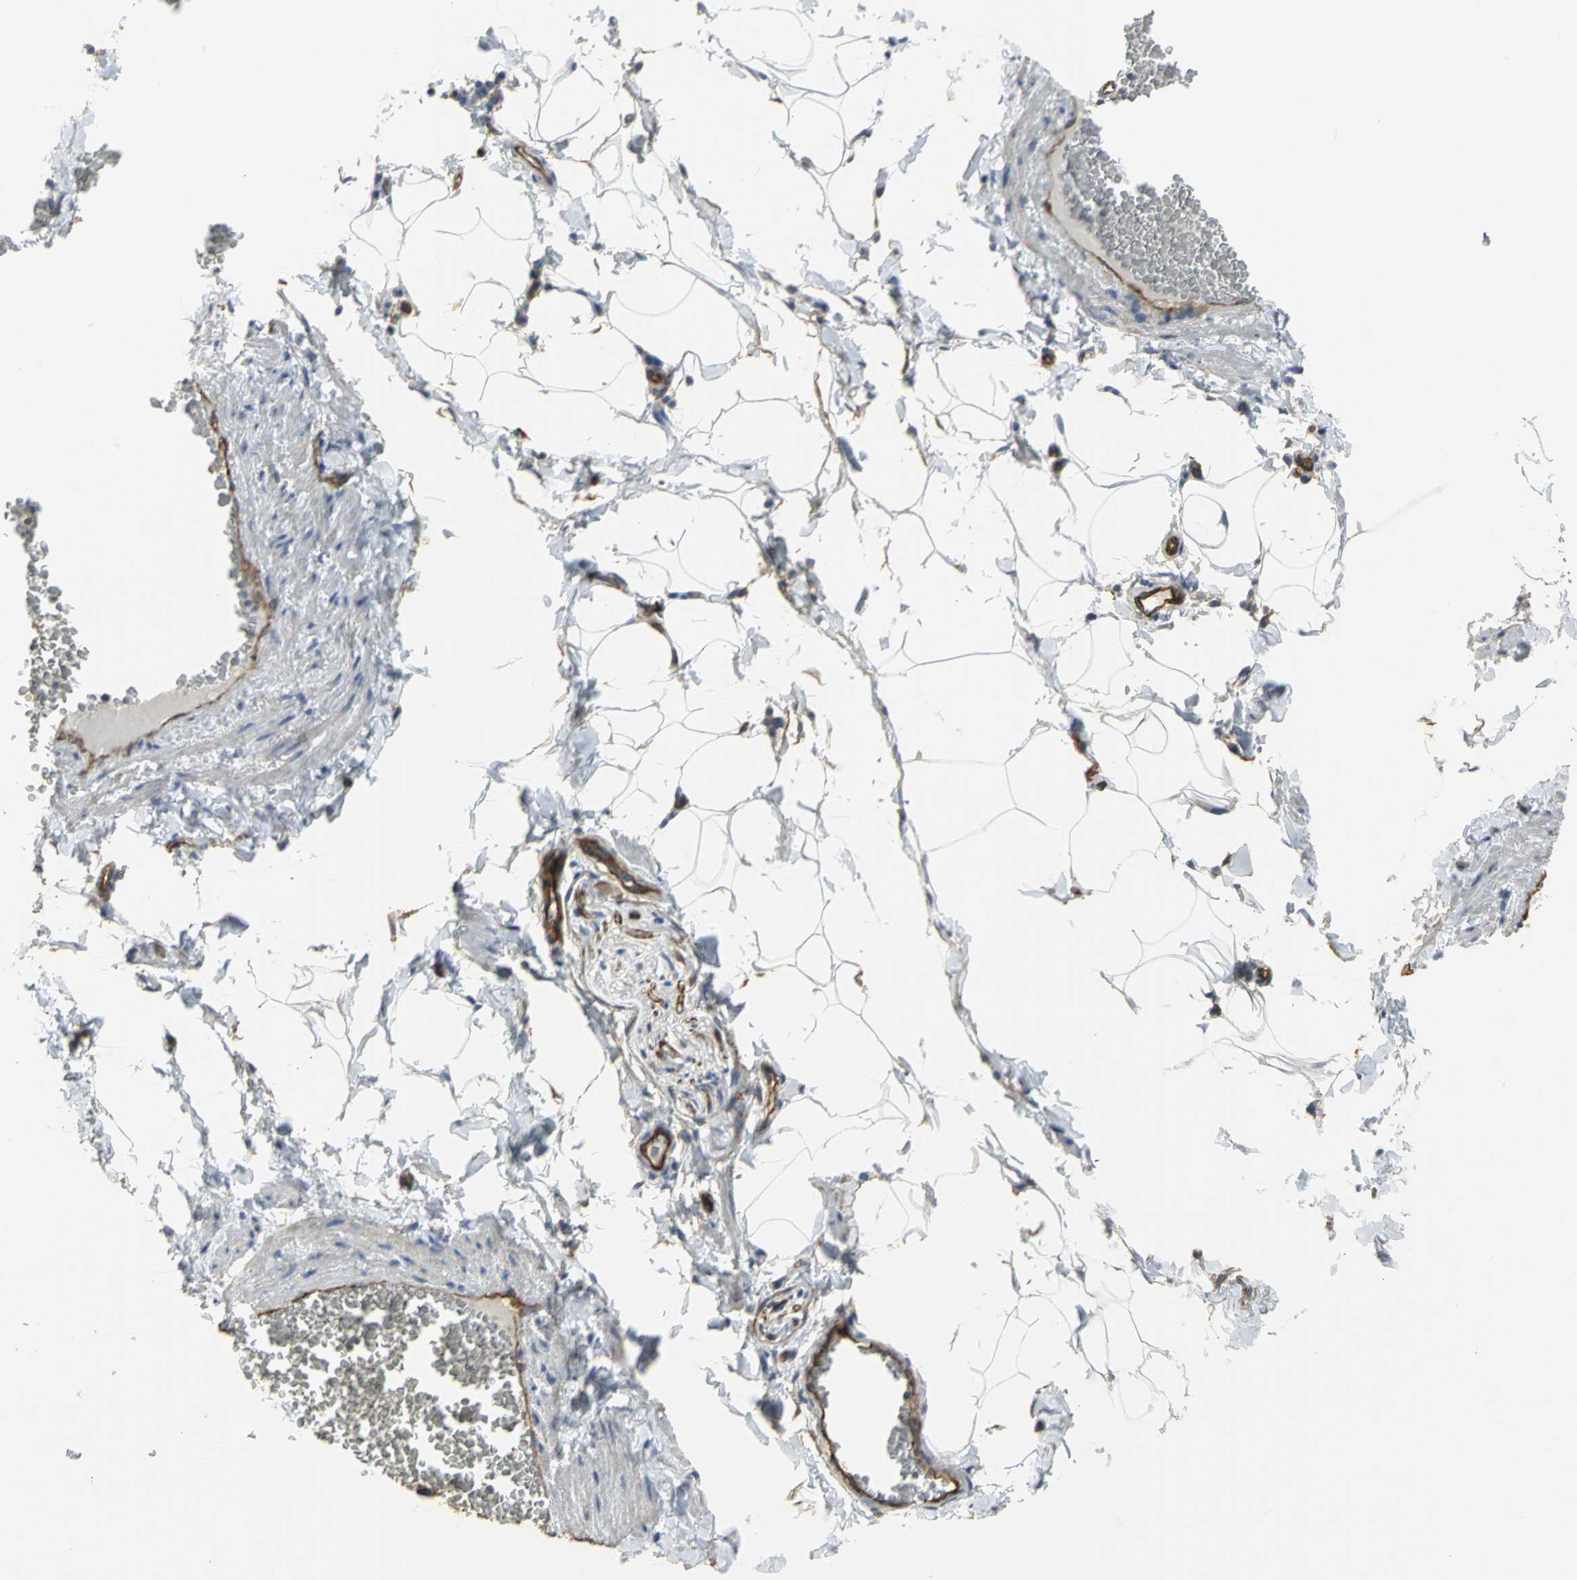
{"staining": {"intensity": "moderate", "quantity": ">75%", "location": "cytoplasmic/membranous"}, "tissue": "adipose tissue", "cell_type": "Adipocytes", "image_type": "normal", "snomed": [{"axis": "morphology", "description": "Normal tissue, NOS"}, {"axis": "topography", "description": "Vascular tissue"}], "caption": "Protein expression by immunohistochemistry demonstrates moderate cytoplasmic/membranous positivity in approximately >75% of adipocytes in normal adipose tissue.", "gene": "FLNB", "patient": {"sex": "male", "age": 41}}